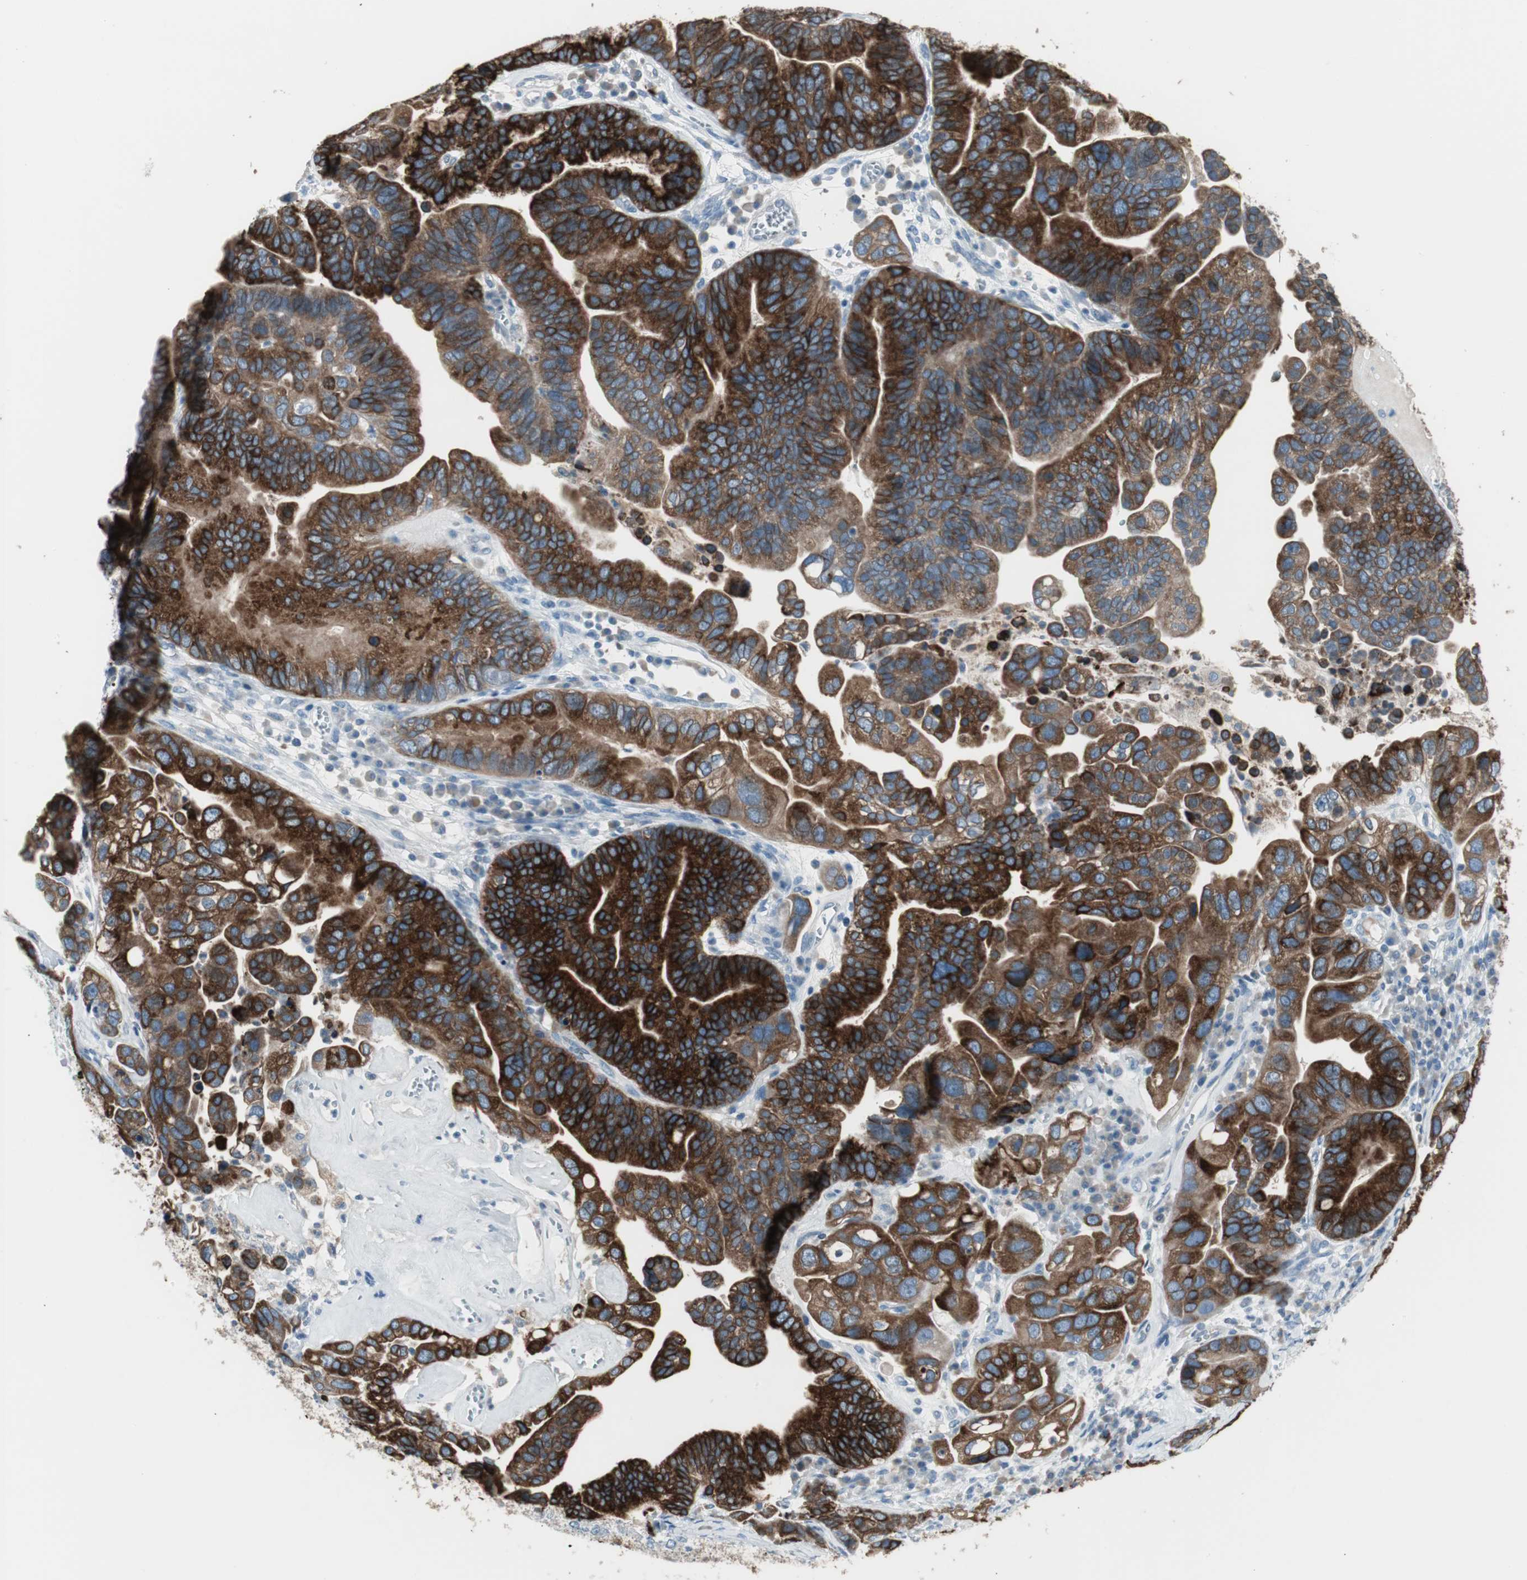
{"staining": {"intensity": "strong", "quantity": ">75%", "location": "cytoplasmic/membranous"}, "tissue": "ovarian cancer", "cell_type": "Tumor cells", "image_type": "cancer", "snomed": [{"axis": "morphology", "description": "Cystadenocarcinoma, serous, NOS"}, {"axis": "topography", "description": "Ovary"}], "caption": "Tumor cells demonstrate high levels of strong cytoplasmic/membranous staining in about >75% of cells in ovarian cancer.", "gene": "AGR2", "patient": {"sex": "female", "age": 56}}